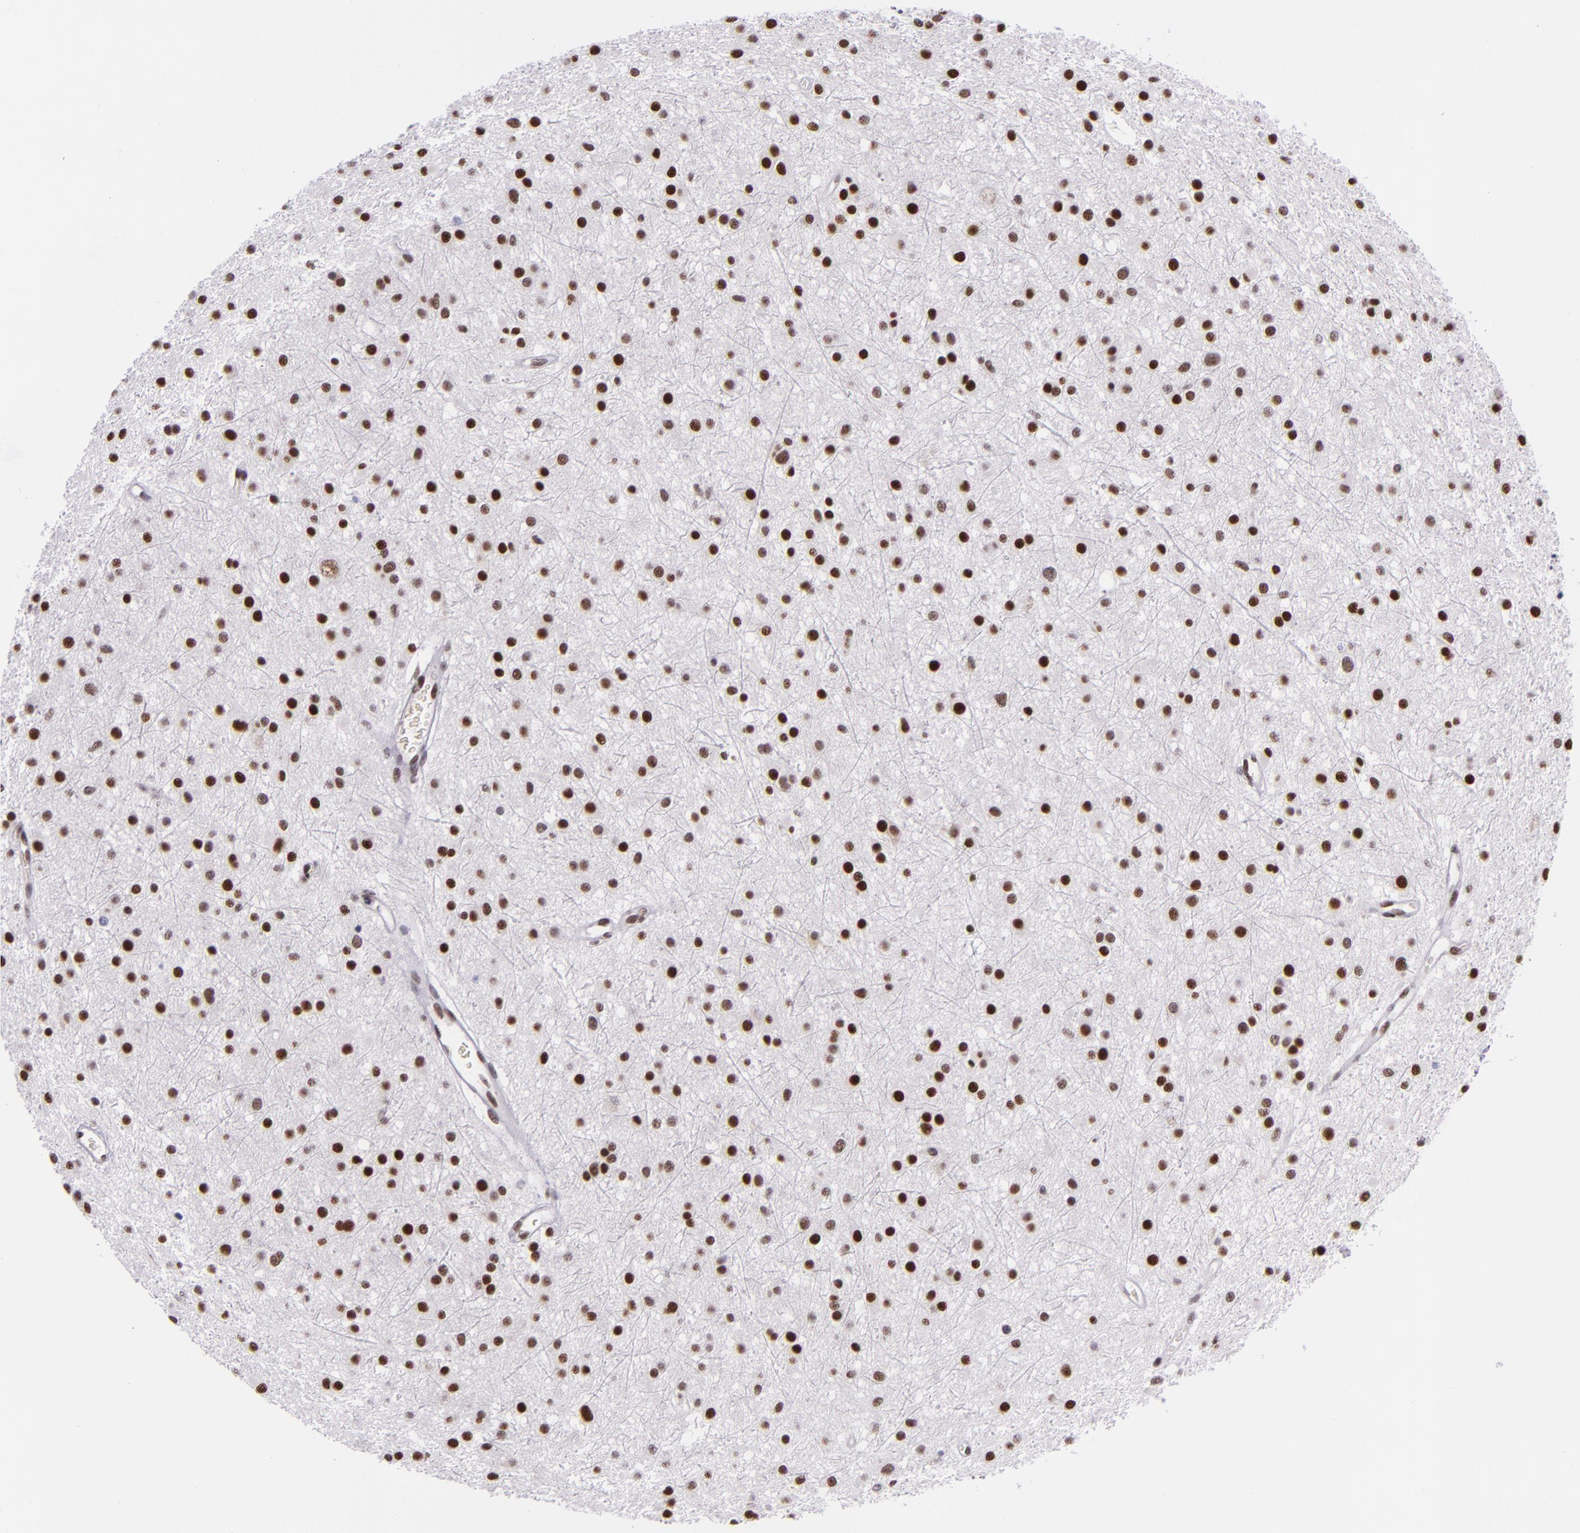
{"staining": {"intensity": "strong", "quantity": ">75%", "location": "nuclear"}, "tissue": "glioma", "cell_type": "Tumor cells", "image_type": "cancer", "snomed": [{"axis": "morphology", "description": "Glioma, malignant, Low grade"}, {"axis": "topography", "description": "Brain"}], "caption": "This is an image of immunohistochemistry (IHC) staining of glioma, which shows strong expression in the nuclear of tumor cells.", "gene": "GPKOW", "patient": {"sex": "female", "age": 36}}